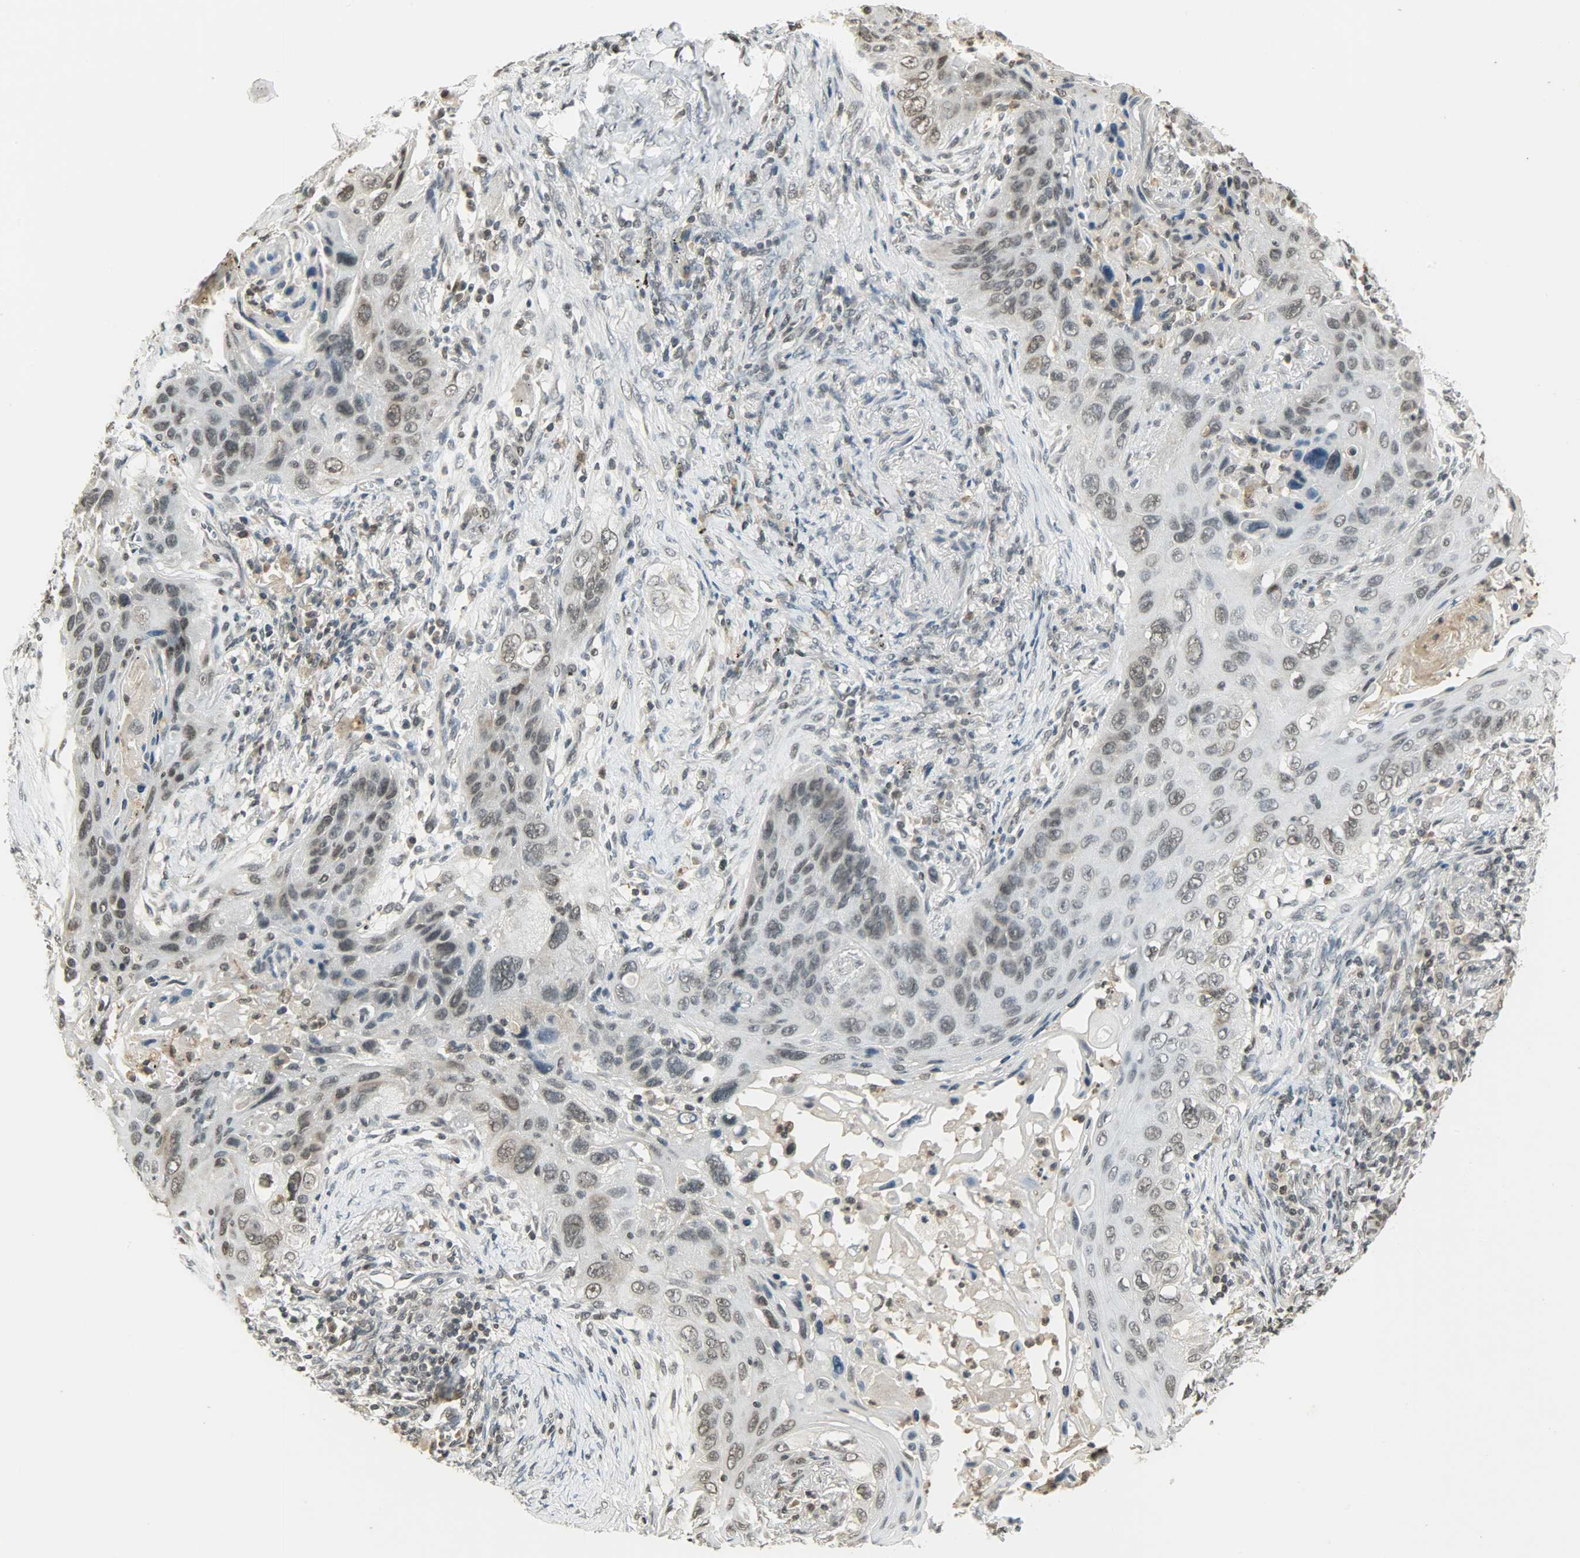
{"staining": {"intensity": "weak", "quantity": "<25%", "location": "nuclear"}, "tissue": "lung cancer", "cell_type": "Tumor cells", "image_type": "cancer", "snomed": [{"axis": "morphology", "description": "Squamous cell carcinoma, NOS"}, {"axis": "topography", "description": "Lung"}], "caption": "Tumor cells show no significant protein expression in lung squamous cell carcinoma.", "gene": "SMARCA5", "patient": {"sex": "female", "age": 67}}